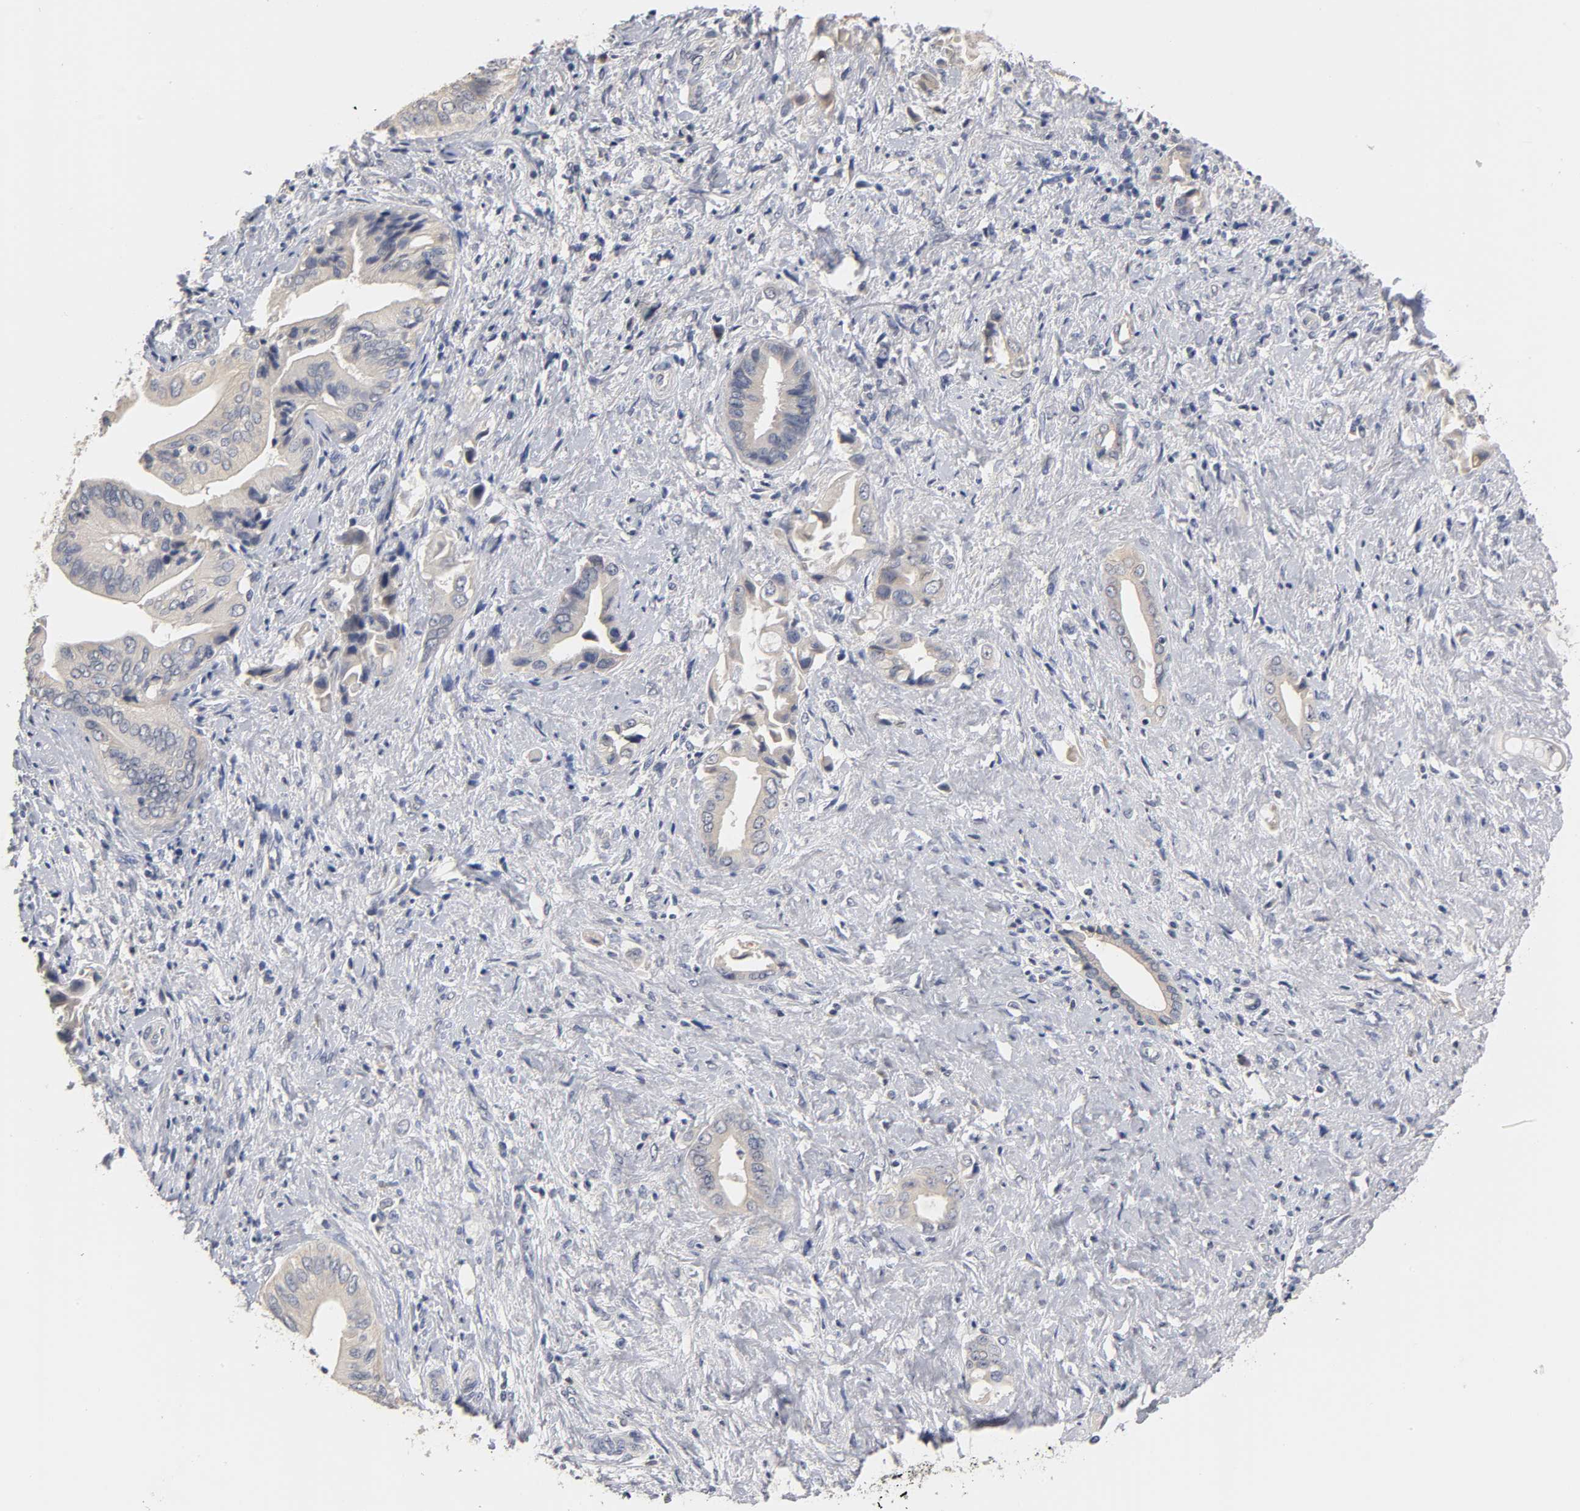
{"staining": {"intensity": "negative", "quantity": "none", "location": "none"}, "tissue": "liver cancer", "cell_type": "Tumor cells", "image_type": "cancer", "snomed": [{"axis": "morphology", "description": "Cholangiocarcinoma"}, {"axis": "topography", "description": "Liver"}], "caption": "The histopathology image demonstrates no significant staining in tumor cells of cholangiocarcinoma (liver).", "gene": "OVOL1", "patient": {"sex": "male", "age": 58}}